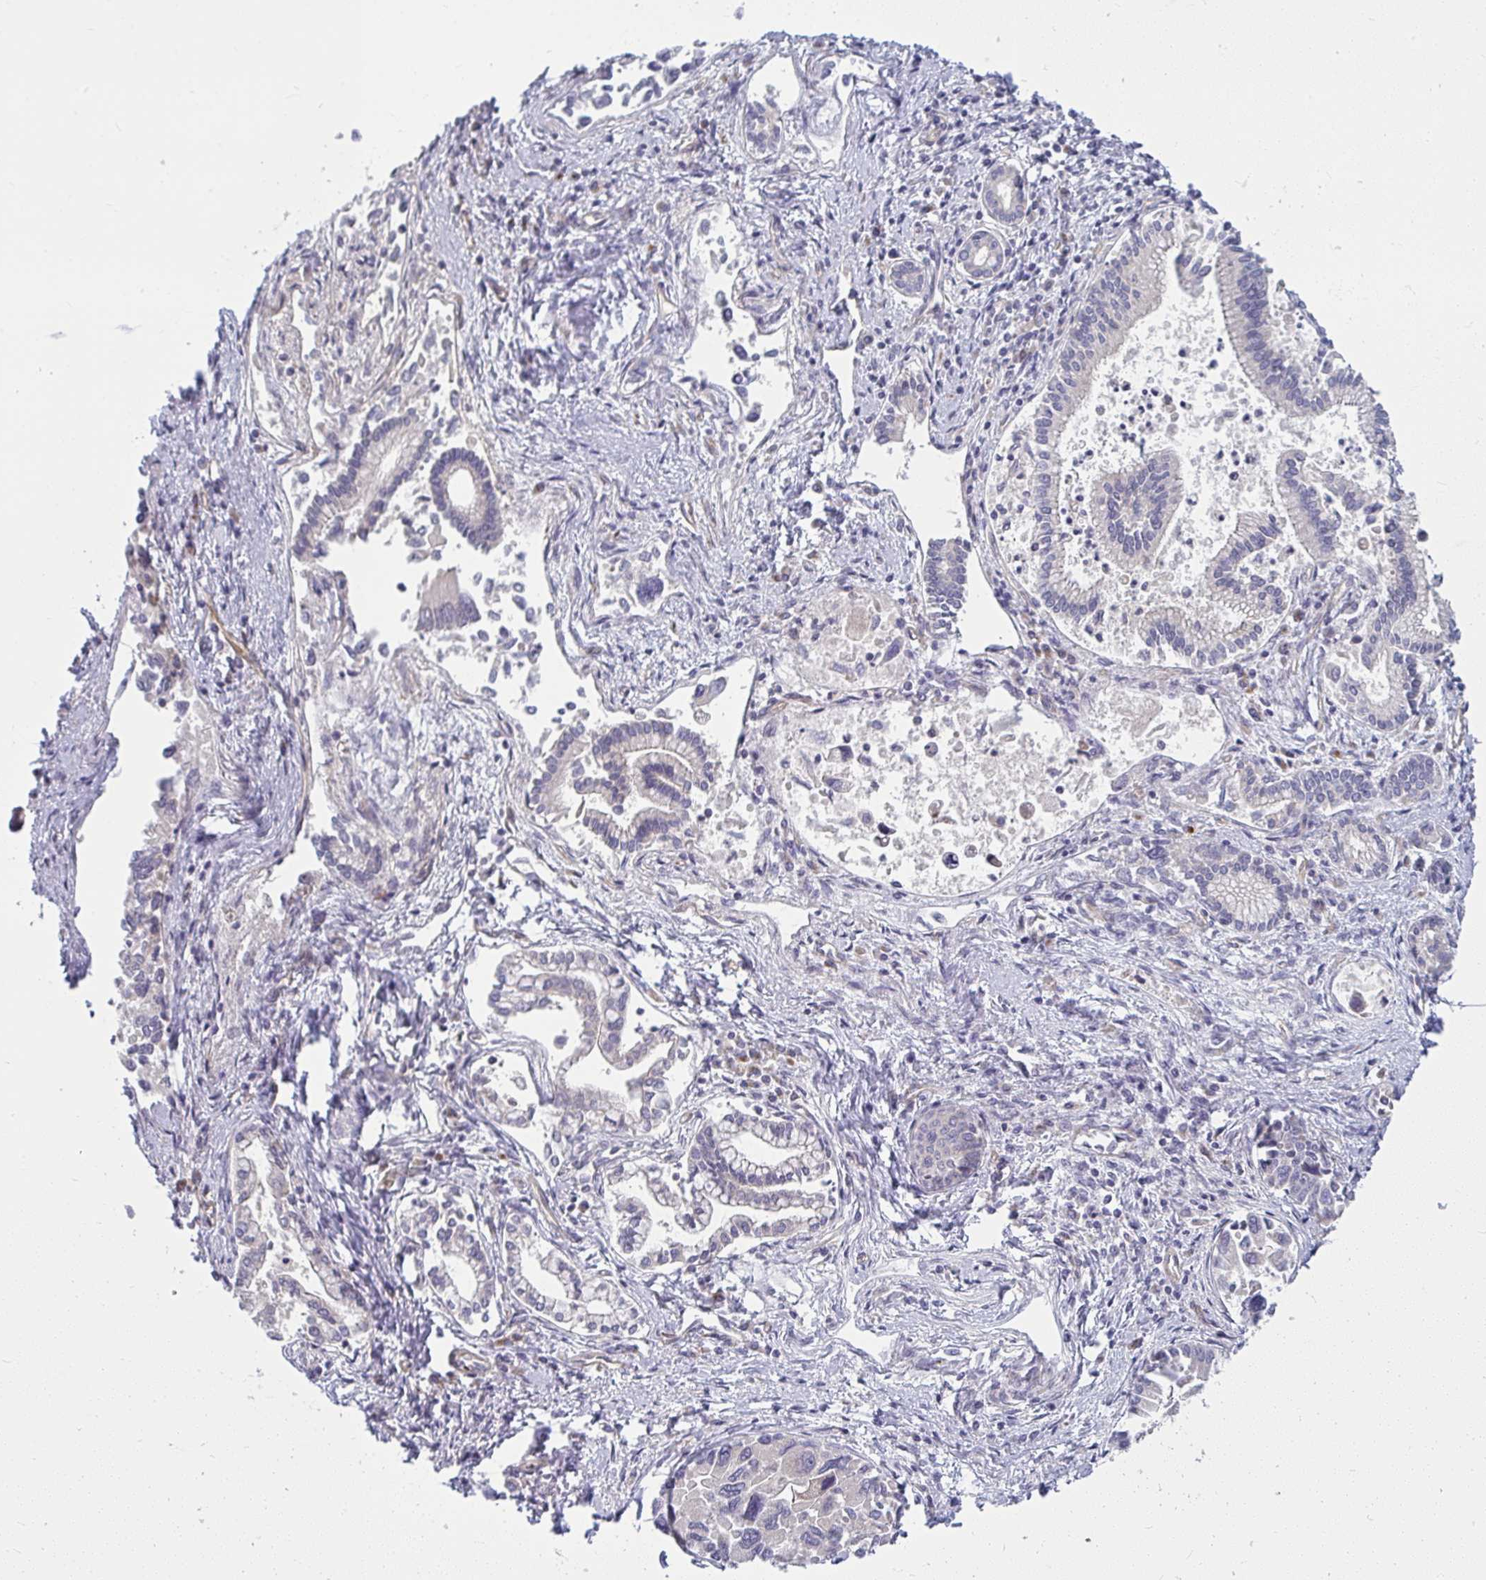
{"staining": {"intensity": "negative", "quantity": "none", "location": "none"}, "tissue": "liver cancer", "cell_type": "Tumor cells", "image_type": "cancer", "snomed": [{"axis": "morphology", "description": "Cholangiocarcinoma"}, {"axis": "topography", "description": "Liver"}], "caption": "A high-resolution image shows immunohistochemistry staining of liver cholangiocarcinoma, which exhibits no significant expression in tumor cells.", "gene": "IFIT3", "patient": {"sex": "male", "age": 66}}